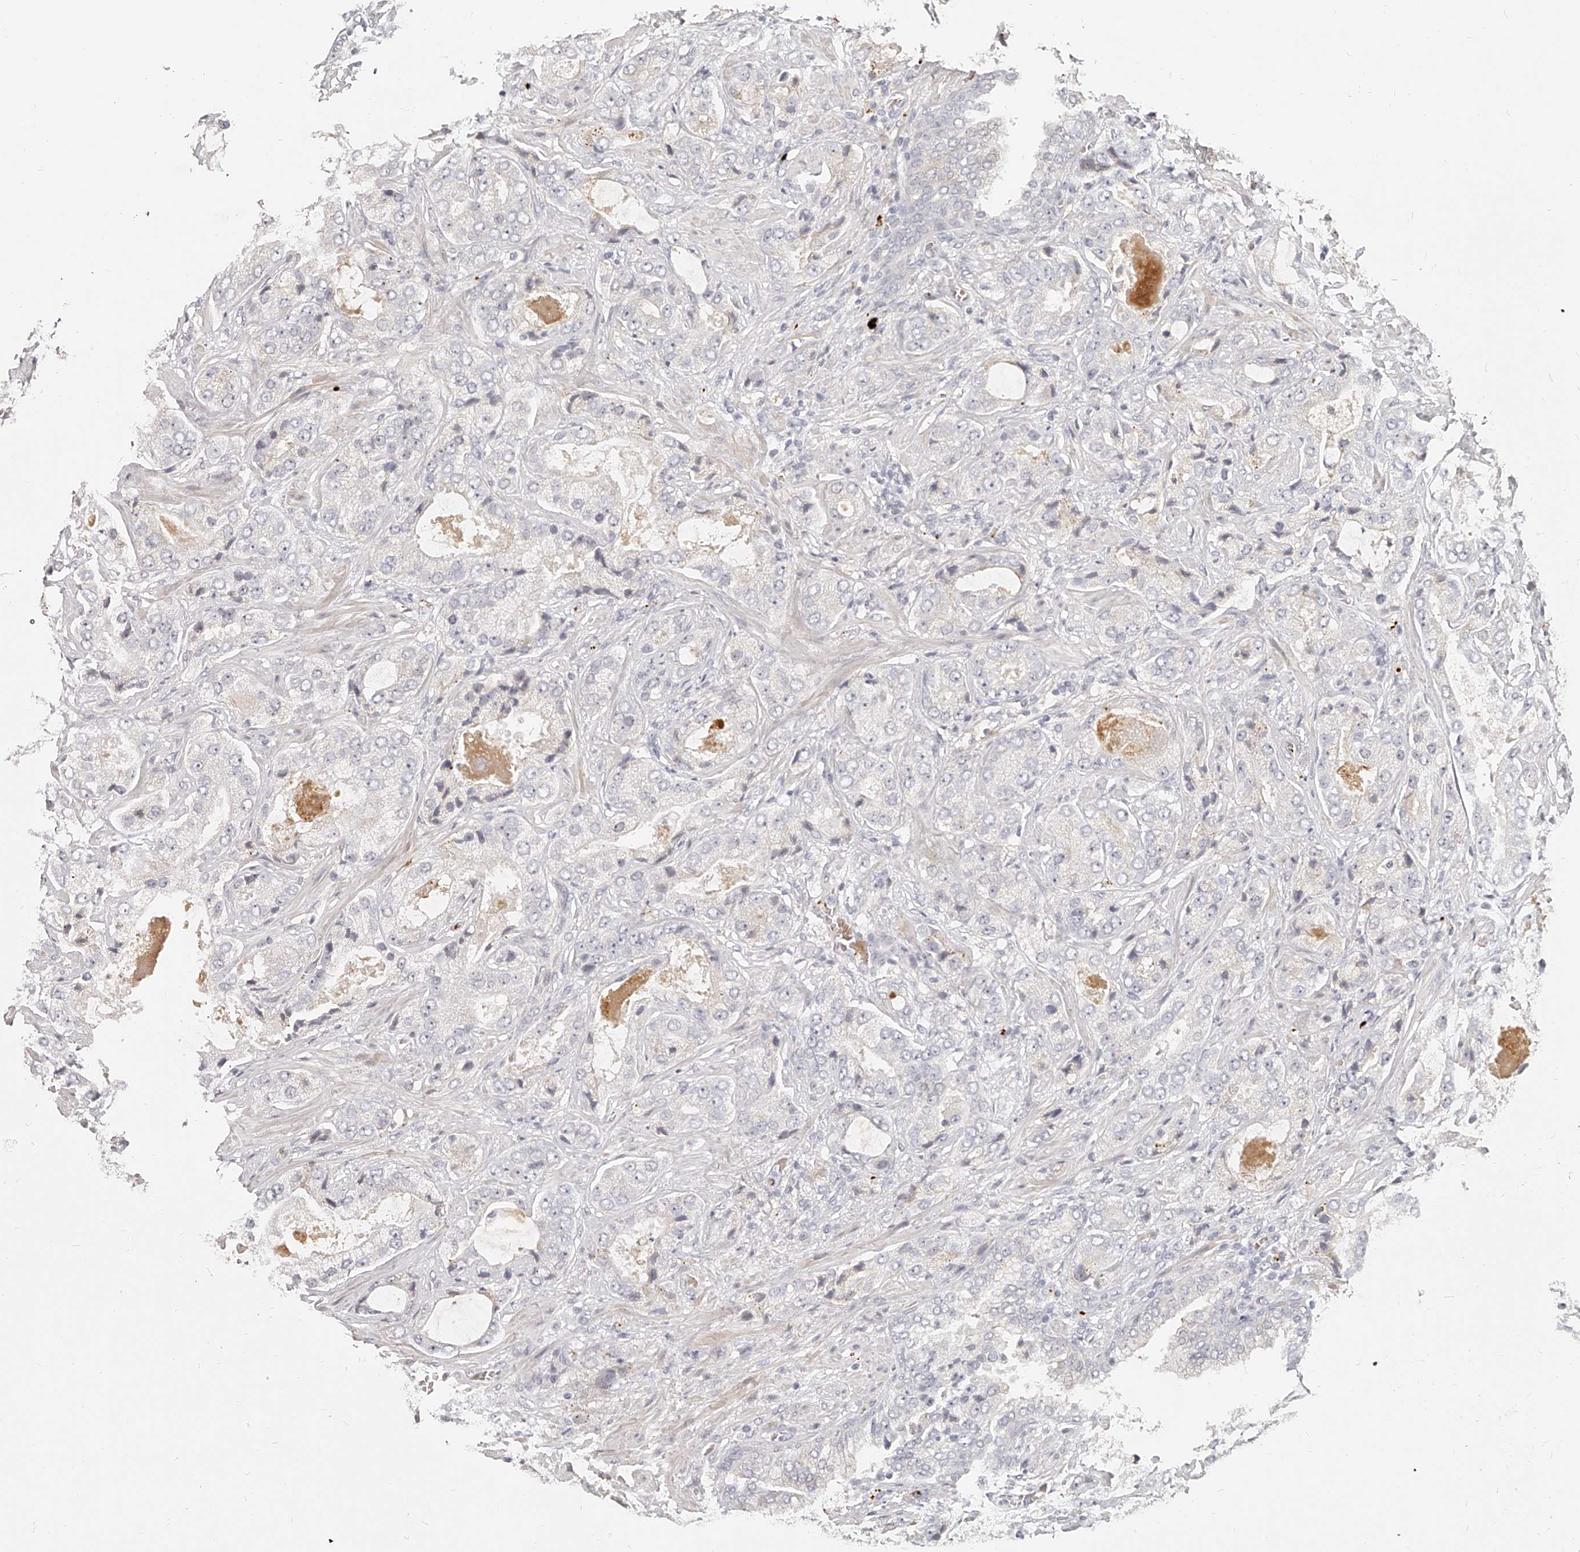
{"staining": {"intensity": "negative", "quantity": "none", "location": "none"}, "tissue": "prostate cancer", "cell_type": "Tumor cells", "image_type": "cancer", "snomed": [{"axis": "morphology", "description": "Normal tissue, NOS"}, {"axis": "morphology", "description": "Adenocarcinoma, High grade"}, {"axis": "topography", "description": "Prostate"}, {"axis": "topography", "description": "Peripheral nerve tissue"}], "caption": "DAB immunohistochemical staining of human prostate cancer reveals no significant expression in tumor cells.", "gene": "ITGB3", "patient": {"sex": "male", "age": 59}}